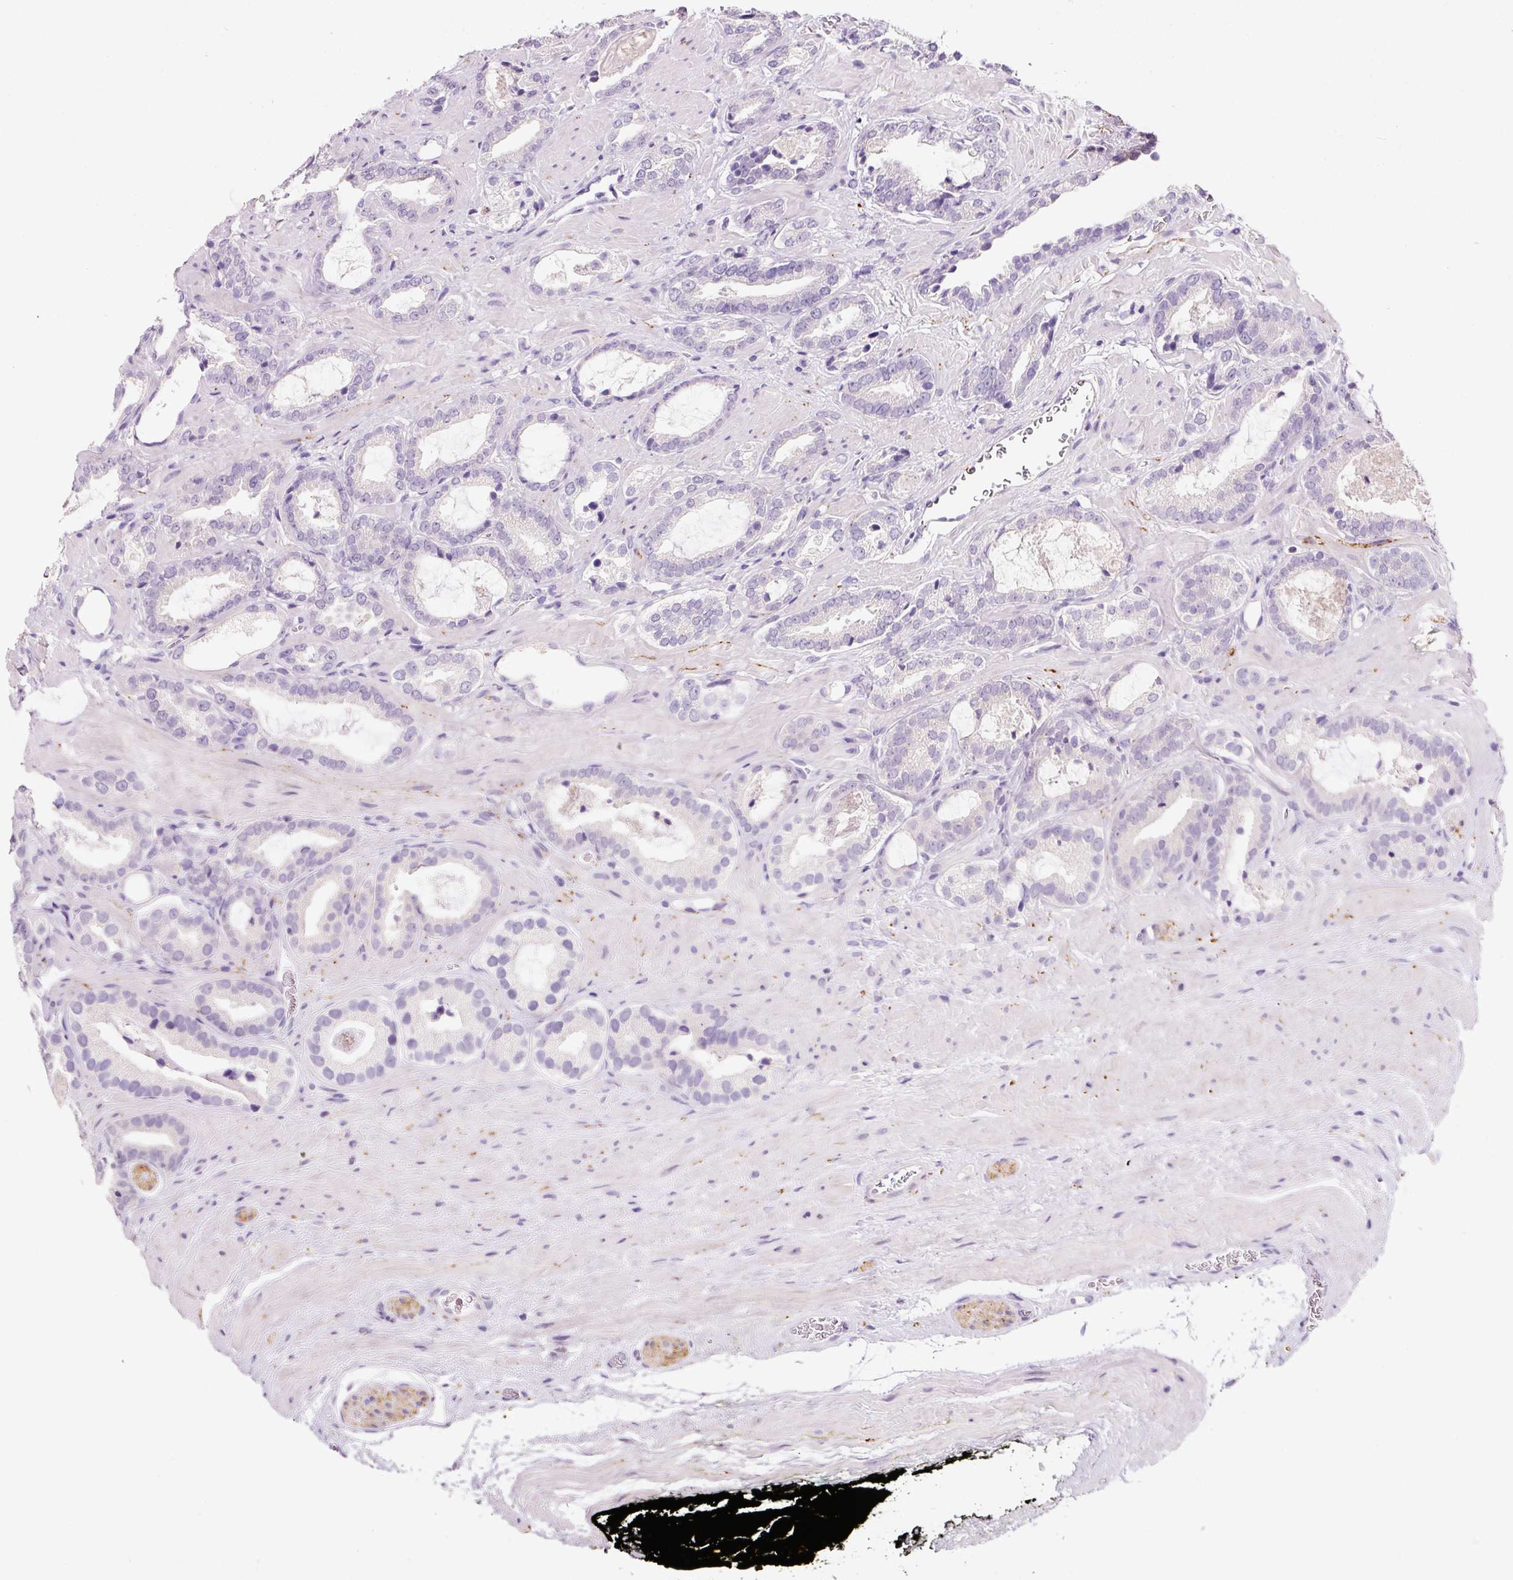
{"staining": {"intensity": "negative", "quantity": "none", "location": "none"}, "tissue": "prostate cancer", "cell_type": "Tumor cells", "image_type": "cancer", "snomed": [{"axis": "morphology", "description": "Adenocarcinoma, Low grade"}, {"axis": "topography", "description": "Prostate"}], "caption": "Immunohistochemistry micrograph of neoplastic tissue: prostate cancer stained with DAB demonstrates no significant protein expression in tumor cells.", "gene": "SYP", "patient": {"sex": "male", "age": 62}}